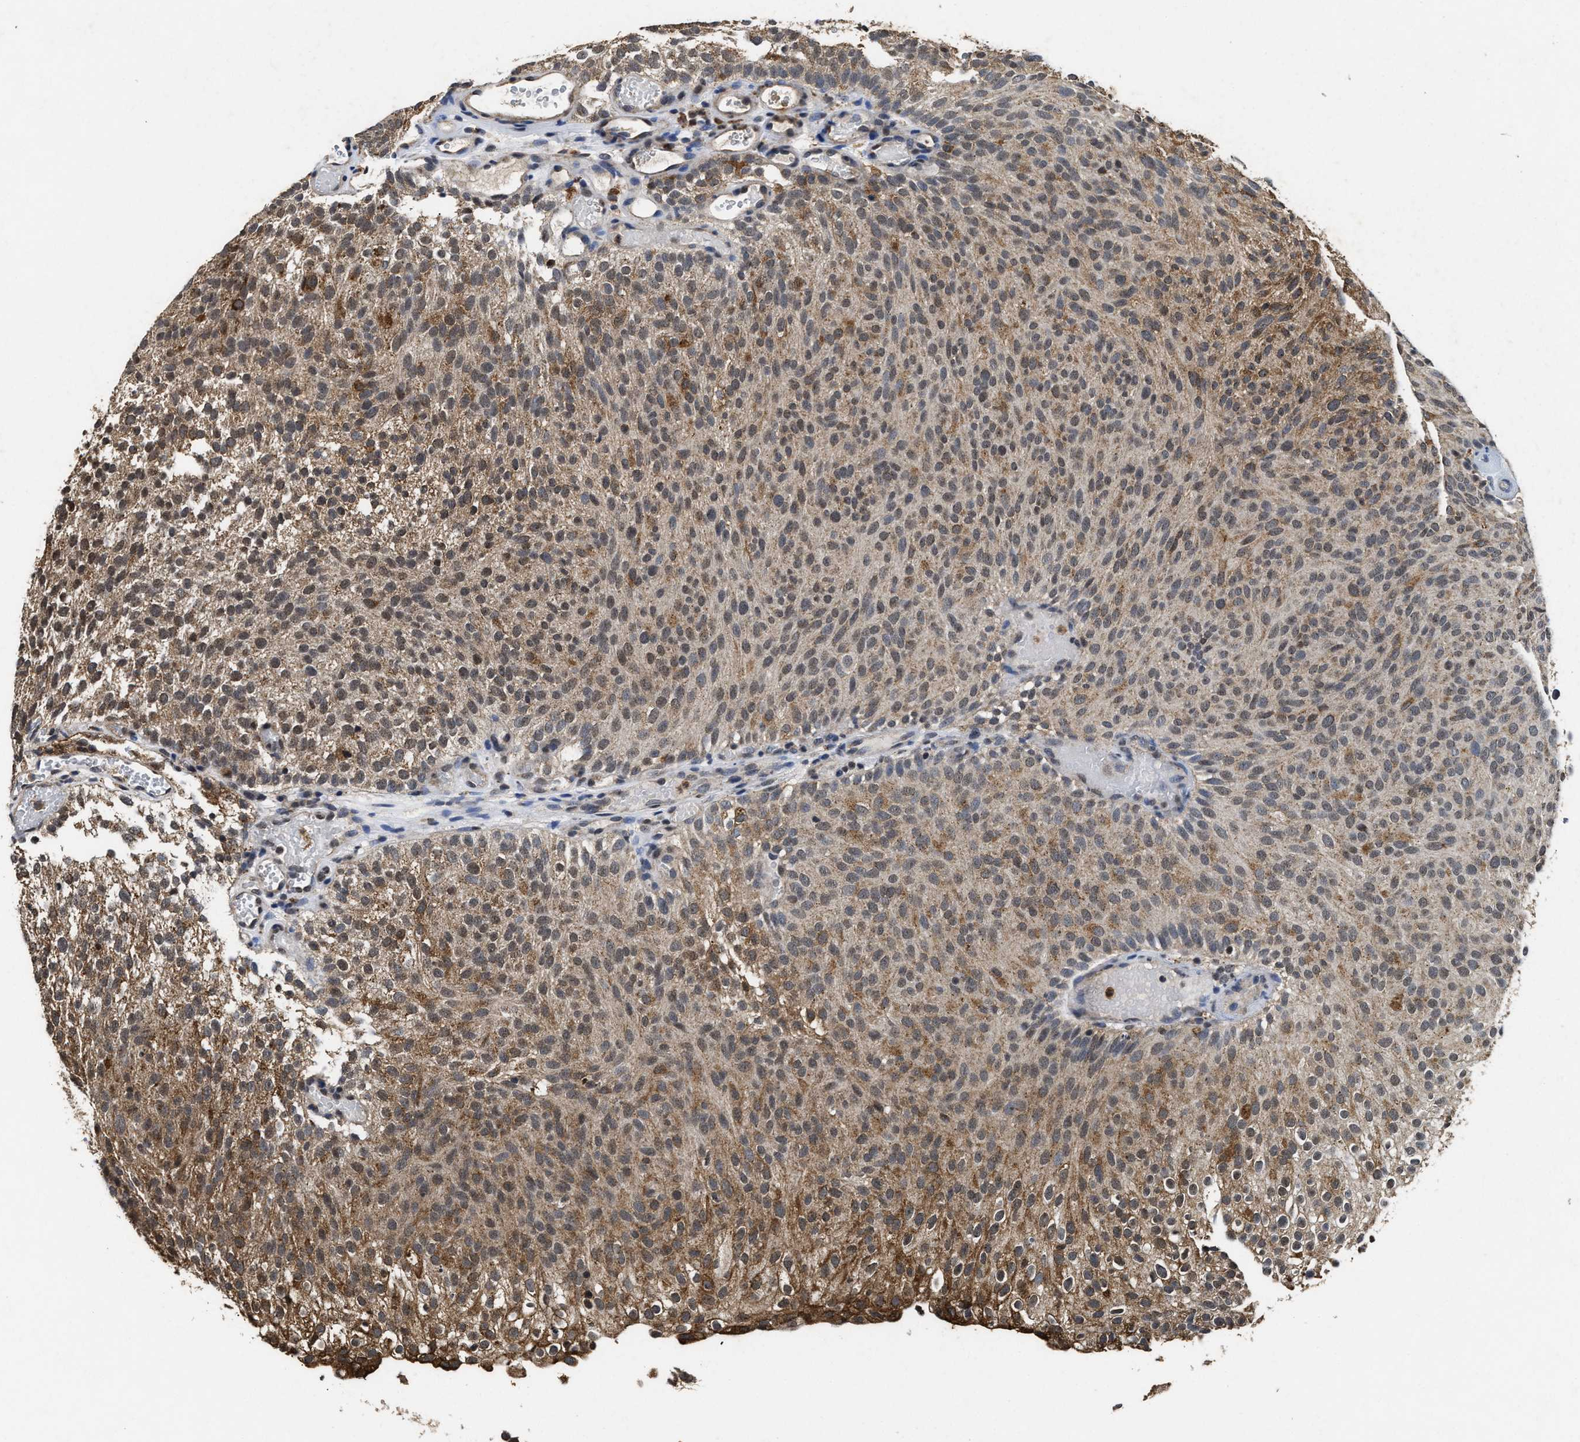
{"staining": {"intensity": "moderate", "quantity": ">75%", "location": "cytoplasmic/membranous"}, "tissue": "urothelial cancer", "cell_type": "Tumor cells", "image_type": "cancer", "snomed": [{"axis": "morphology", "description": "Urothelial carcinoma, Low grade"}, {"axis": "topography", "description": "Urinary bladder"}], "caption": "Urothelial cancer was stained to show a protein in brown. There is medium levels of moderate cytoplasmic/membranous positivity in approximately >75% of tumor cells. (IHC, brightfield microscopy, high magnification).", "gene": "ACOX1", "patient": {"sex": "male", "age": 78}}